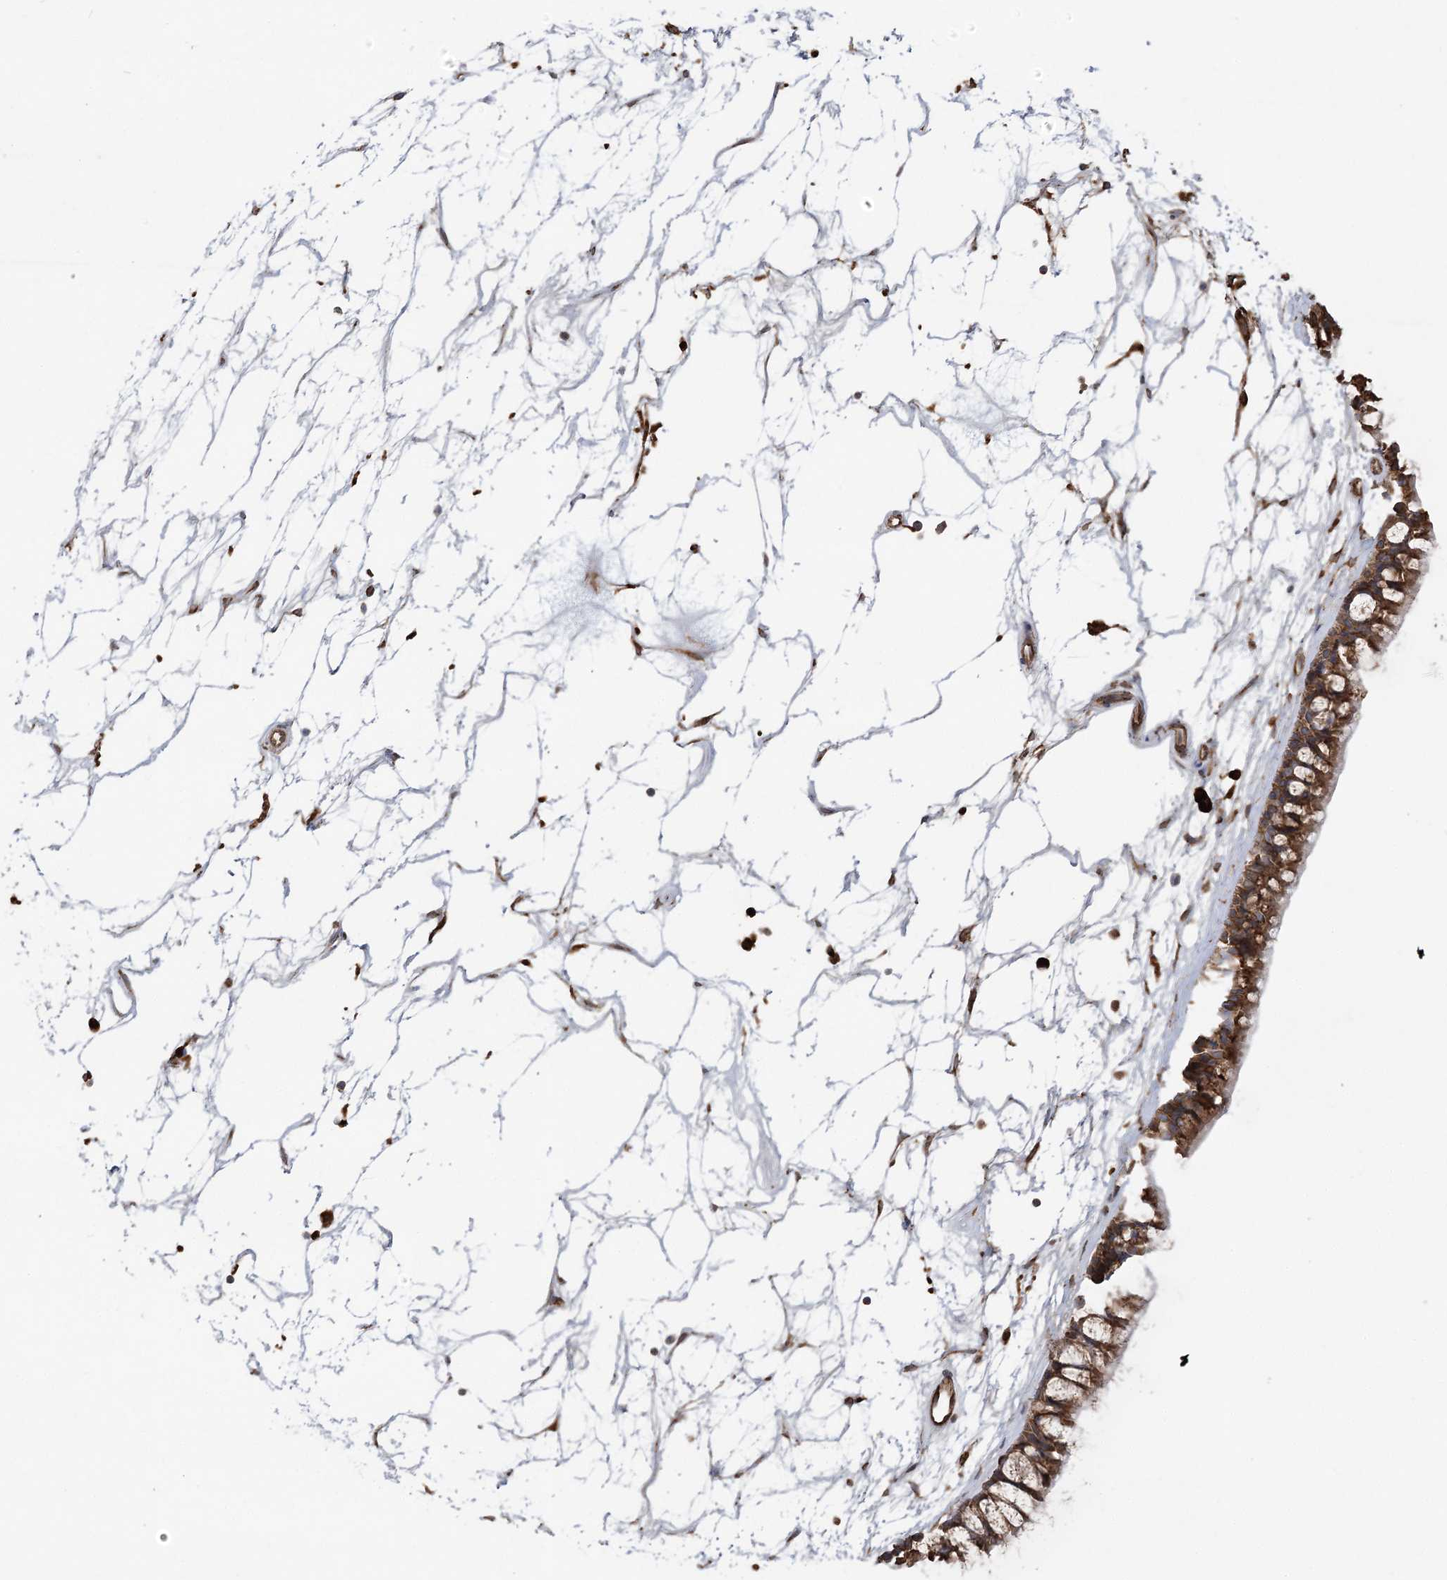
{"staining": {"intensity": "strong", "quantity": ">75%", "location": "cytoplasmic/membranous"}, "tissue": "nasopharynx", "cell_type": "Respiratory epithelial cells", "image_type": "normal", "snomed": [{"axis": "morphology", "description": "Normal tissue, NOS"}, {"axis": "topography", "description": "Nasopharynx"}], "caption": "Immunohistochemistry (IHC) staining of unremarkable nasopharynx, which reveals high levels of strong cytoplasmic/membranous expression in approximately >75% of respiratory epithelial cells indicating strong cytoplasmic/membranous protein expression. The staining was performed using DAB (3,3'-diaminobenzidine) (brown) for protein detection and nuclei were counterstained in hematoxylin (blue).", "gene": "ACAP2", "patient": {"sex": "male", "age": 64}}